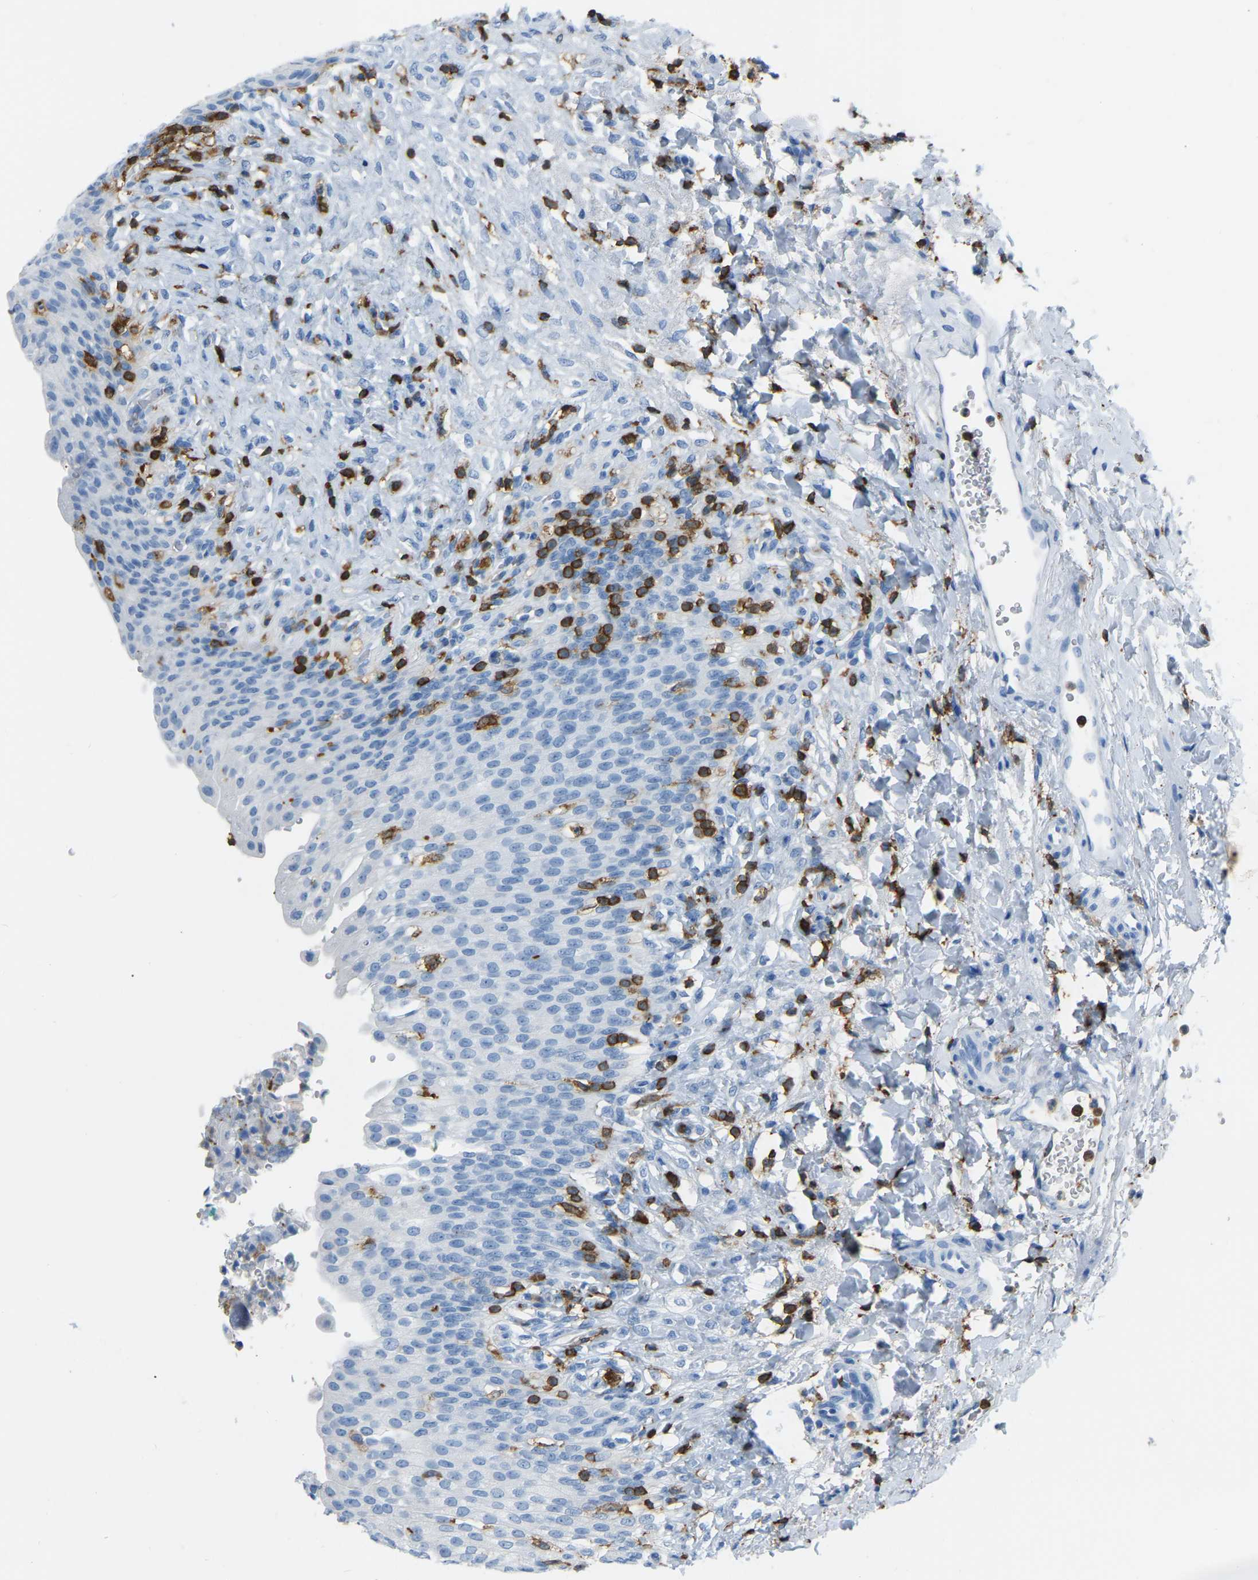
{"staining": {"intensity": "negative", "quantity": "none", "location": "none"}, "tissue": "urinary bladder", "cell_type": "Urothelial cells", "image_type": "normal", "snomed": [{"axis": "morphology", "description": "Urothelial carcinoma, High grade"}, {"axis": "topography", "description": "Urinary bladder"}], "caption": "Immunohistochemistry of normal human urinary bladder exhibits no positivity in urothelial cells. (DAB (3,3'-diaminobenzidine) IHC with hematoxylin counter stain).", "gene": "ARHGAP45", "patient": {"sex": "male", "age": 46}}